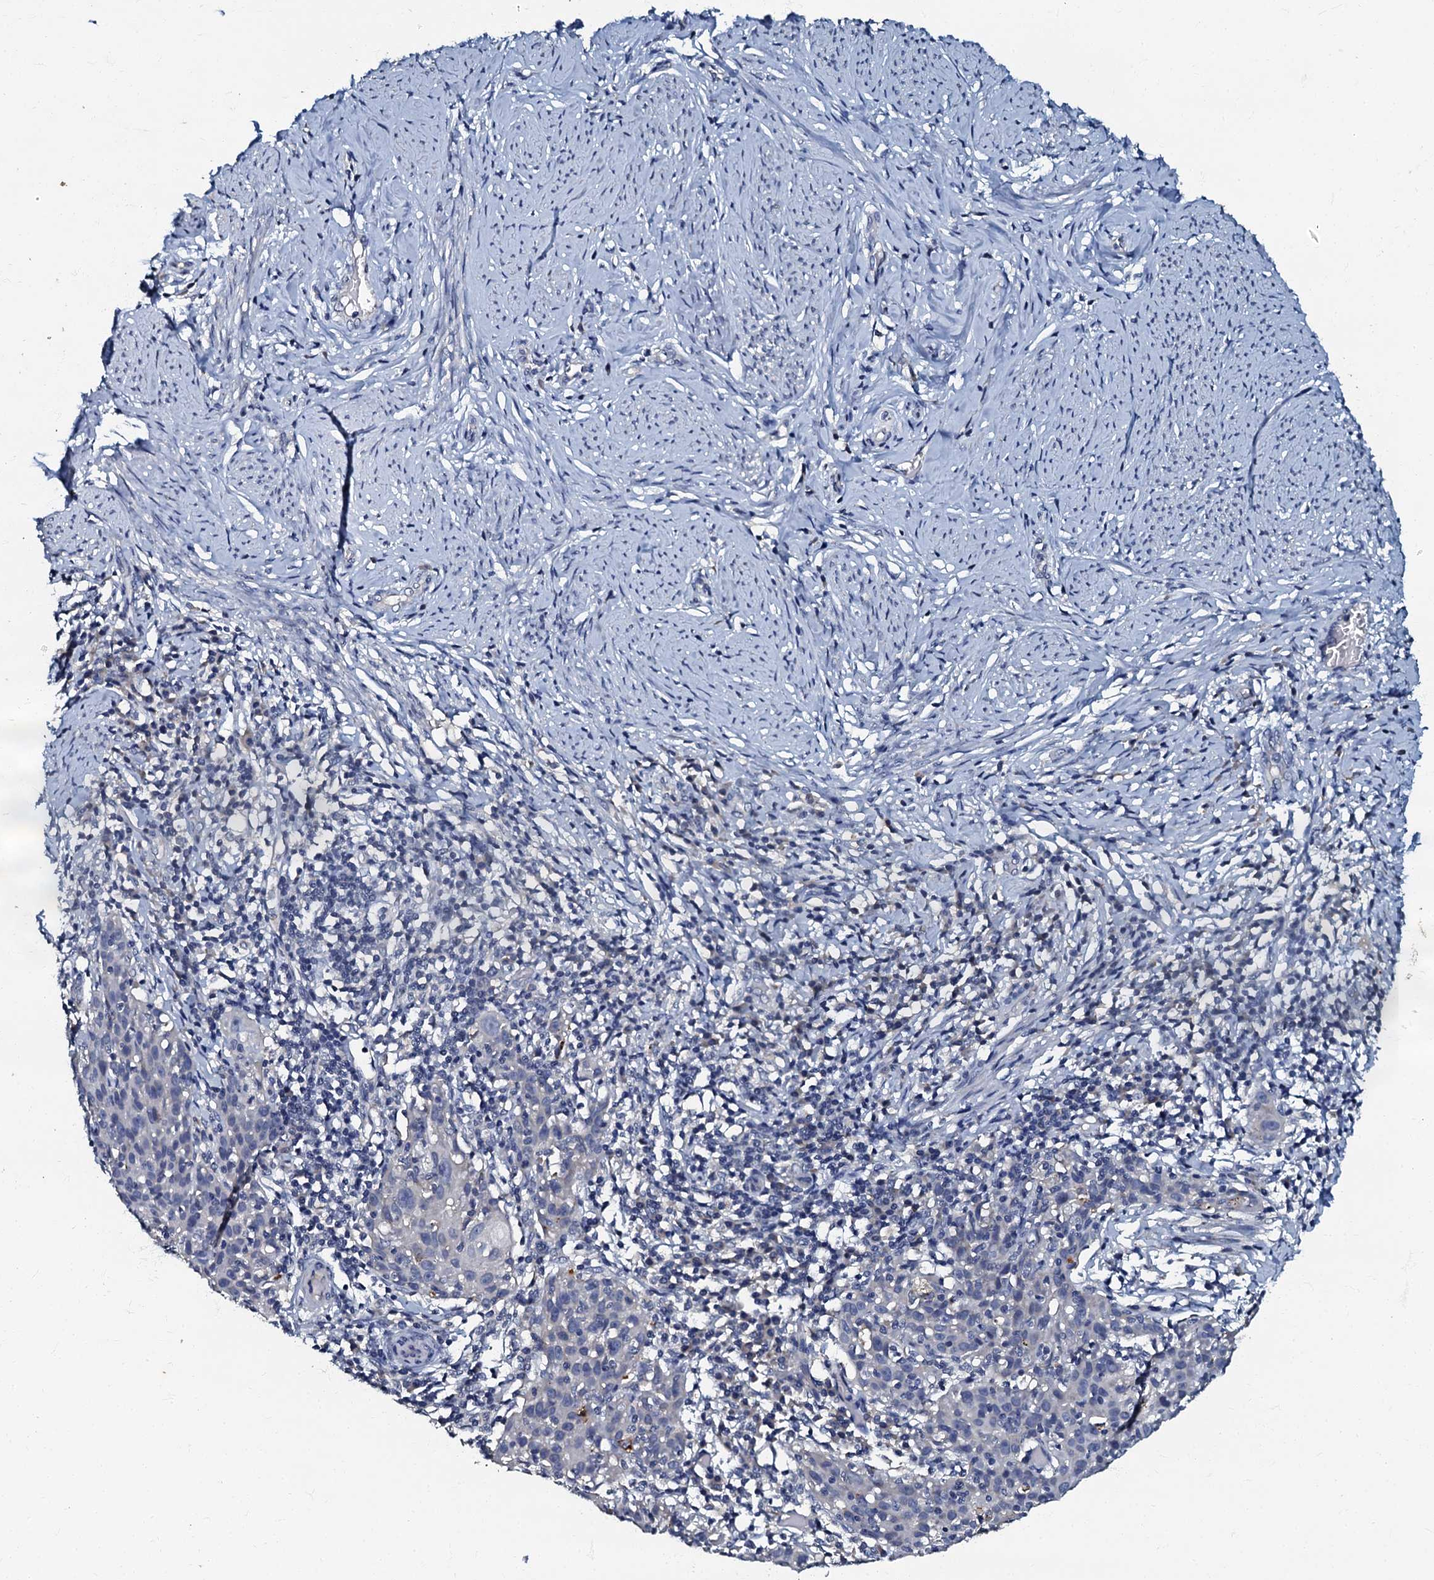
{"staining": {"intensity": "negative", "quantity": "none", "location": "none"}, "tissue": "cervical cancer", "cell_type": "Tumor cells", "image_type": "cancer", "snomed": [{"axis": "morphology", "description": "Squamous cell carcinoma, NOS"}, {"axis": "topography", "description": "Cervix"}], "caption": "This is an immunohistochemistry histopathology image of human cervical squamous cell carcinoma. There is no expression in tumor cells.", "gene": "OLAH", "patient": {"sex": "female", "age": 50}}